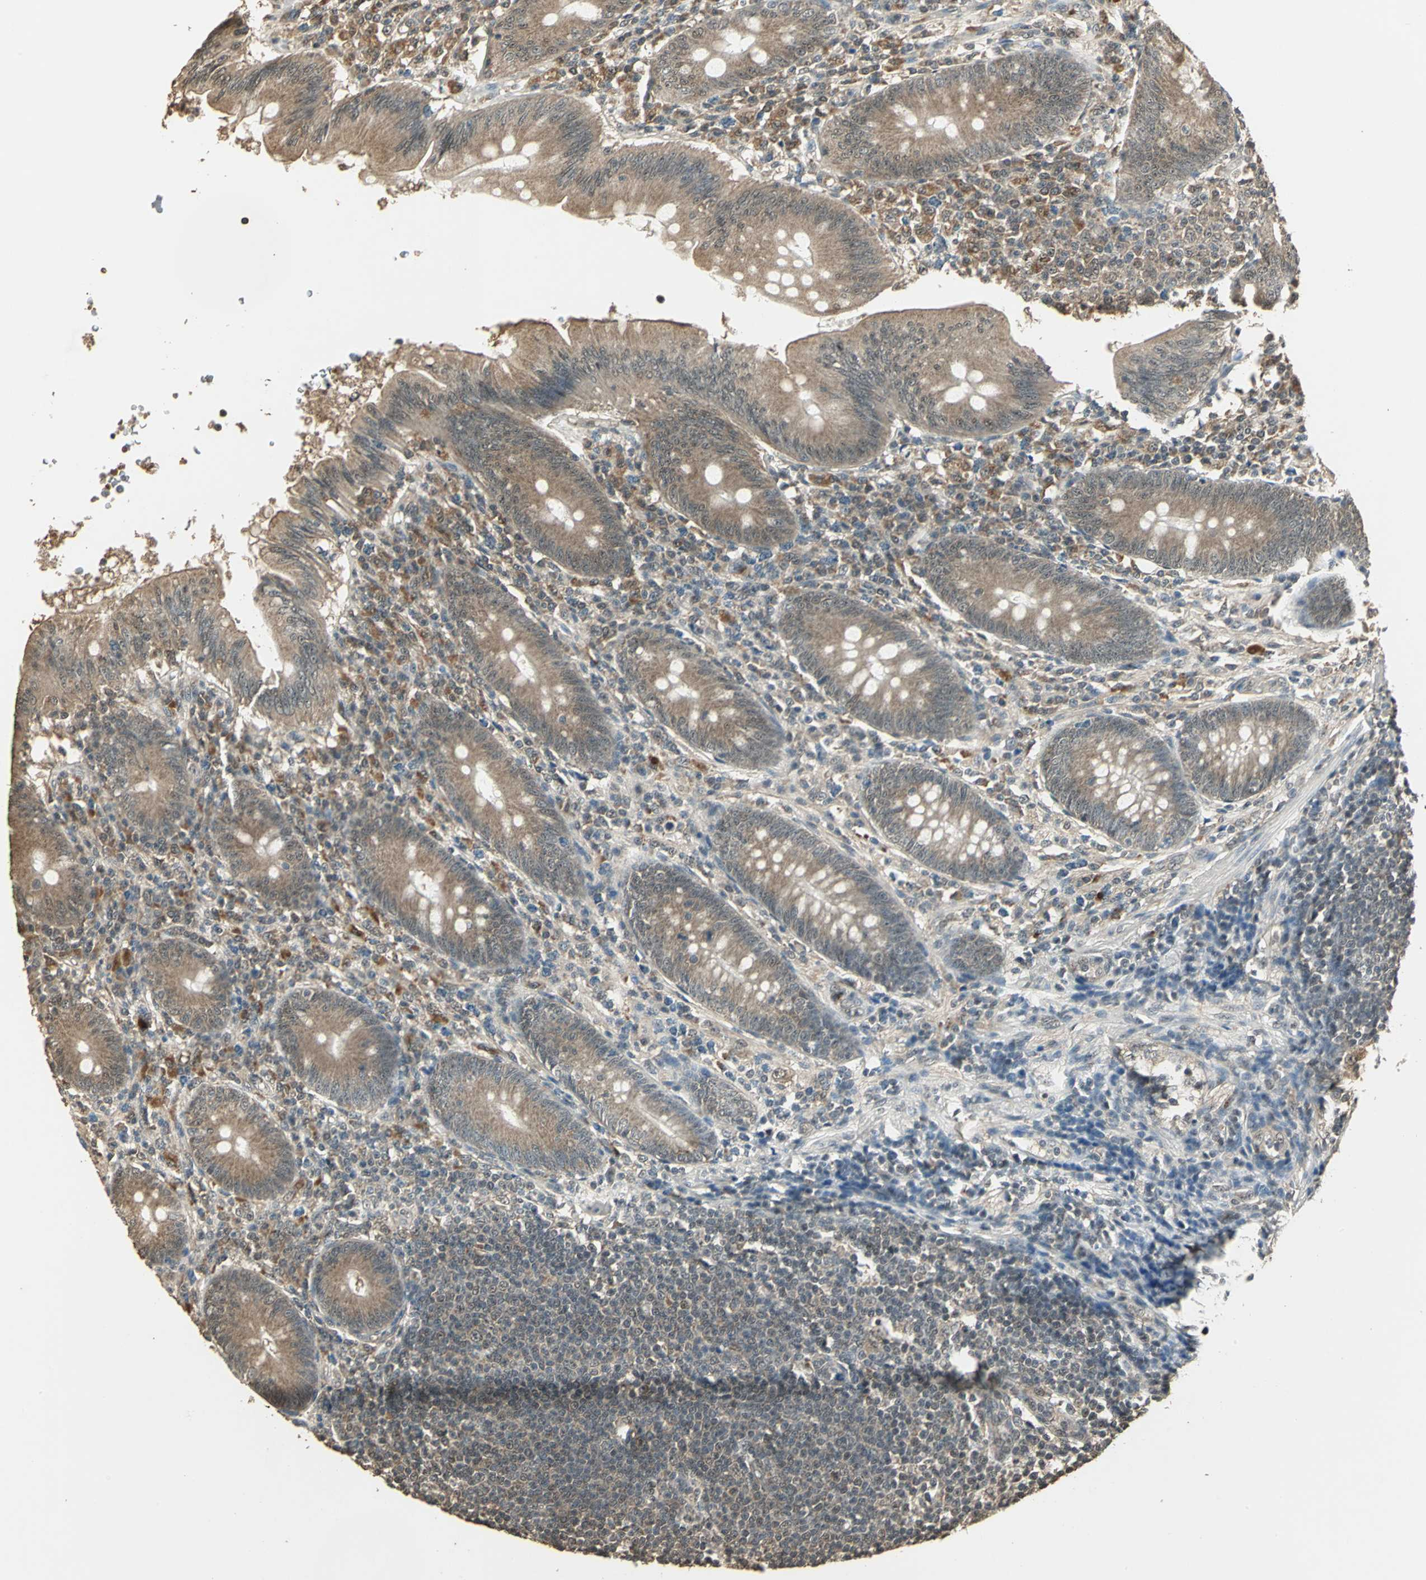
{"staining": {"intensity": "strong", "quantity": ">75%", "location": "cytoplasmic/membranous"}, "tissue": "appendix", "cell_type": "Glandular cells", "image_type": "normal", "snomed": [{"axis": "morphology", "description": "Normal tissue, NOS"}, {"axis": "morphology", "description": "Inflammation, NOS"}, {"axis": "topography", "description": "Appendix"}], "caption": "Approximately >75% of glandular cells in normal appendix demonstrate strong cytoplasmic/membranous protein staining as visualized by brown immunohistochemical staining.", "gene": "UCHL5", "patient": {"sex": "male", "age": 46}}